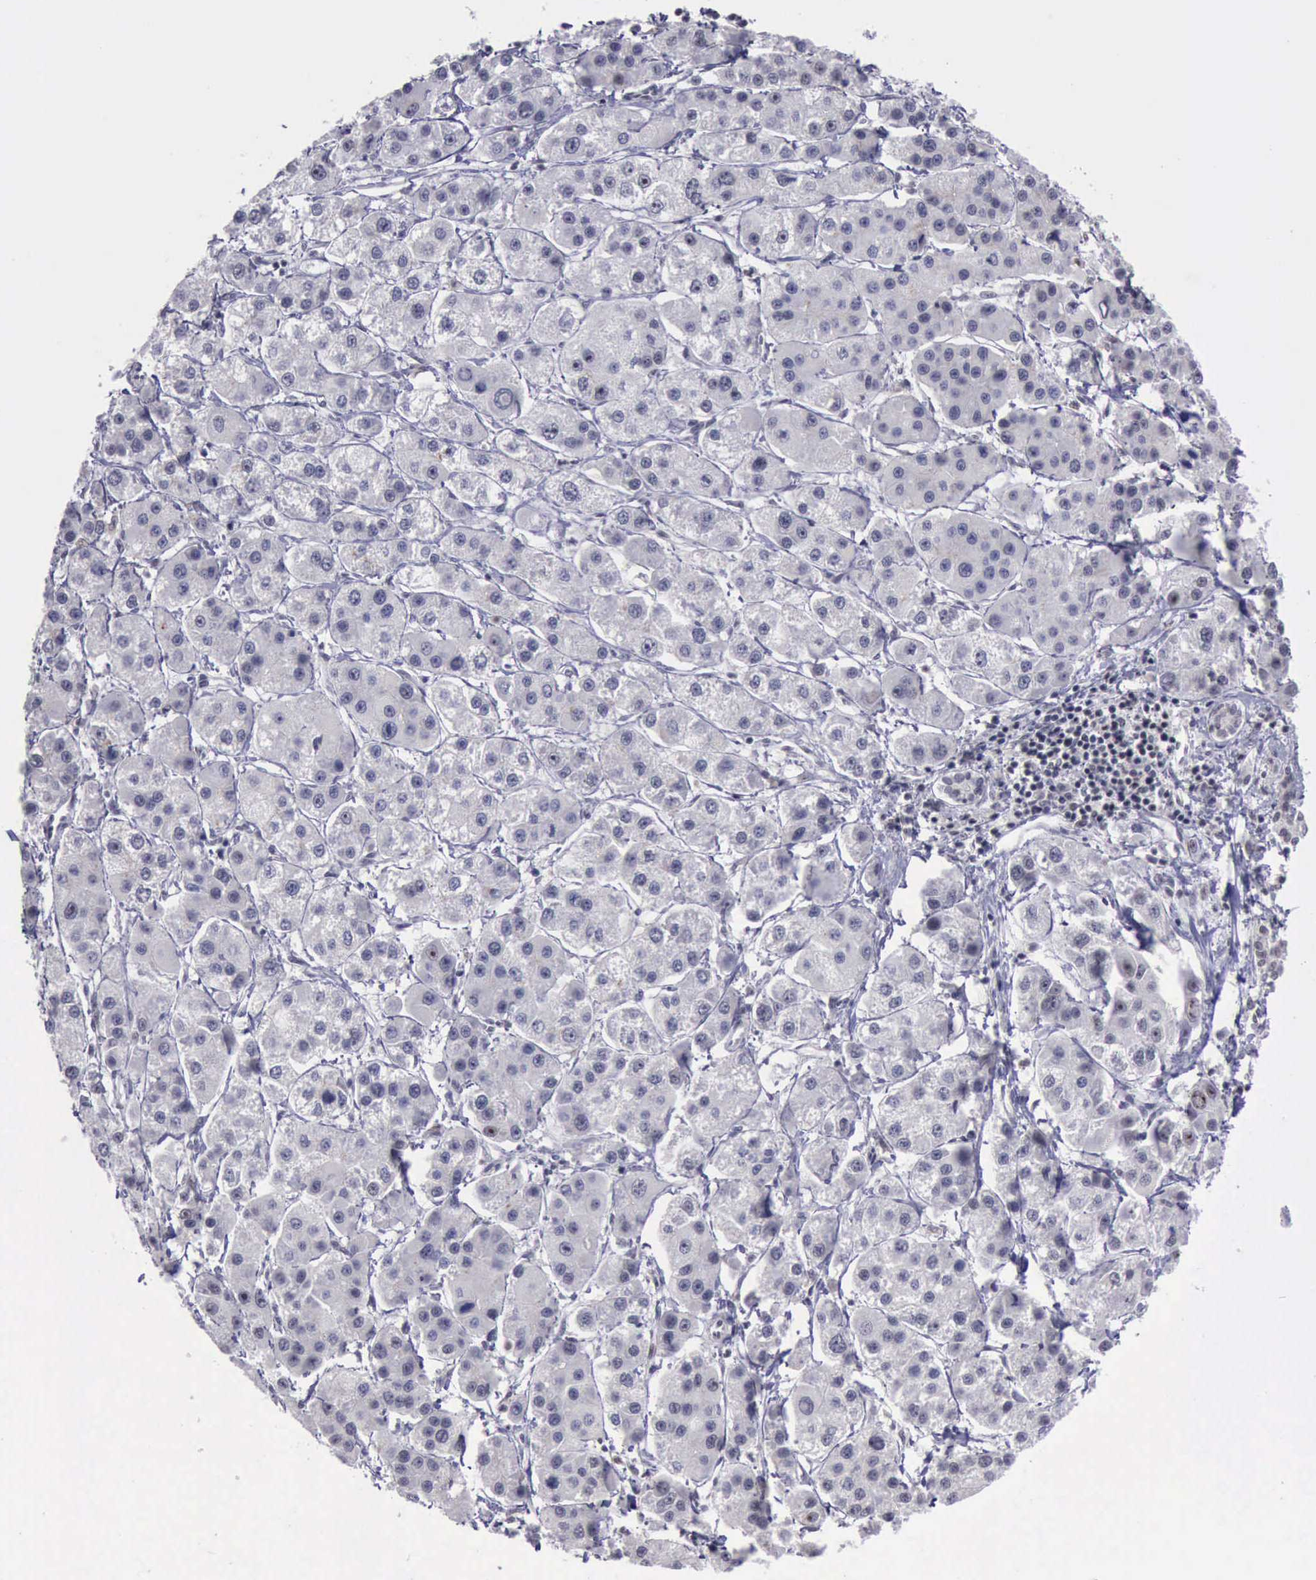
{"staining": {"intensity": "negative", "quantity": "none", "location": "none"}, "tissue": "liver cancer", "cell_type": "Tumor cells", "image_type": "cancer", "snomed": [{"axis": "morphology", "description": "Carcinoma, Hepatocellular, NOS"}, {"axis": "topography", "description": "Liver"}], "caption": "Liver cancer (hepatocellular carcinoma) stained for a protein using immunohistochemistry displays no positivity tumor cells.", "gene": "YY1", "patient": {"sex": "female", "age": 85}}